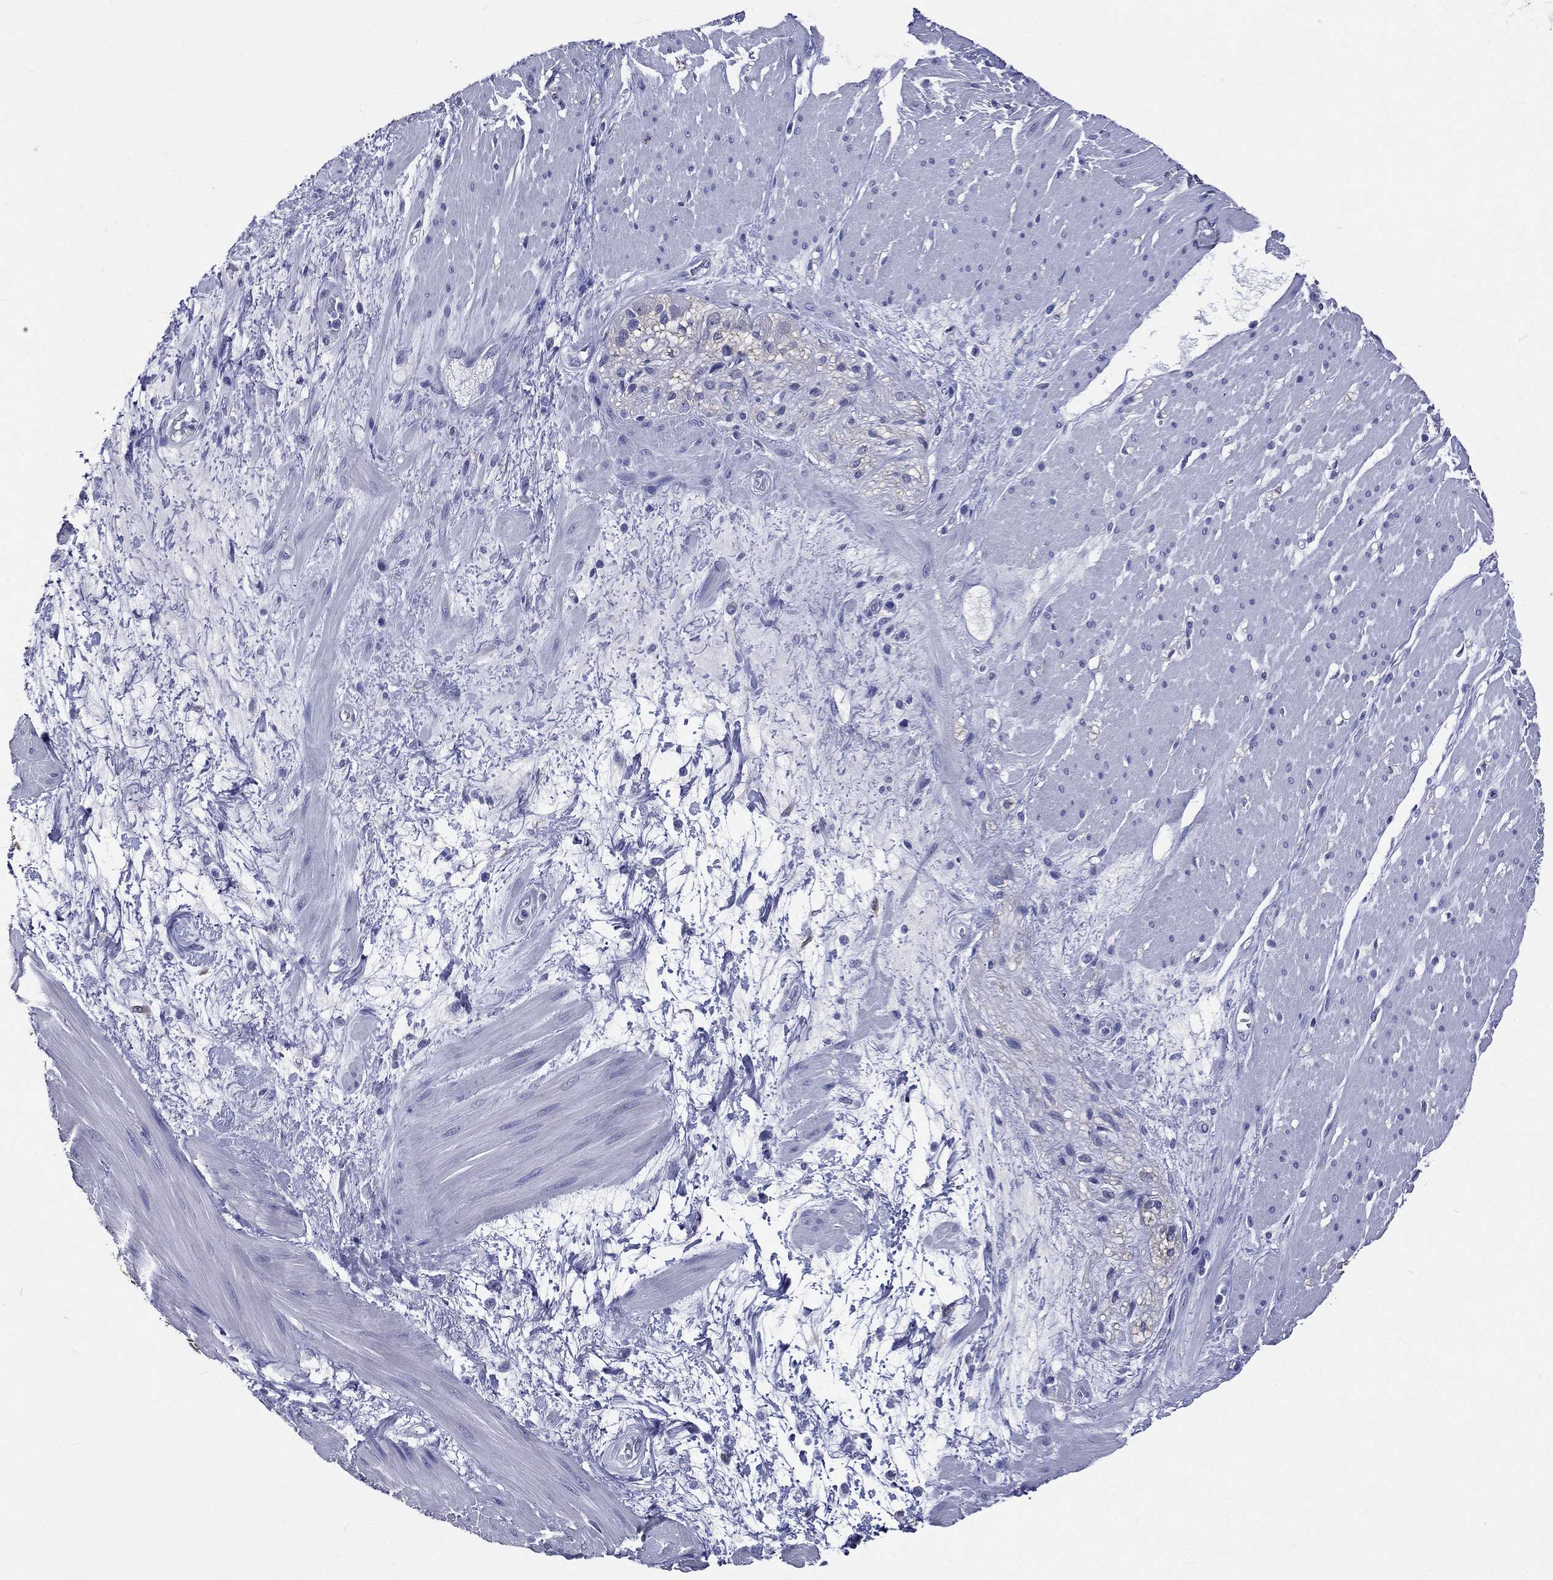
{"staining": {"intensity": "negative", "quantity": "none", "location": "none"}, "tissue": "smooth muscle", "cell_type": "Smooth muscle cells", "image_type": "normal", "snomed": [{"axis": "morphology", "description": "Normal tissue, NOS"}, {"axis": "topography", "description": "Soft tissue"}, {"axis": "topography", "description": "Smooth muscle"}], "caption": "Immunohistochemistry histopathology image of normal human smooth muscle stained for a protein (brown), which shows no positivity in smooth muscle cells. (Brightfield microscopy of DAB (3,3'-diaminobenzidine) IHC at high magnification).", "gene": "DPYS", "patient": {"sex": "male", "age": 72}}